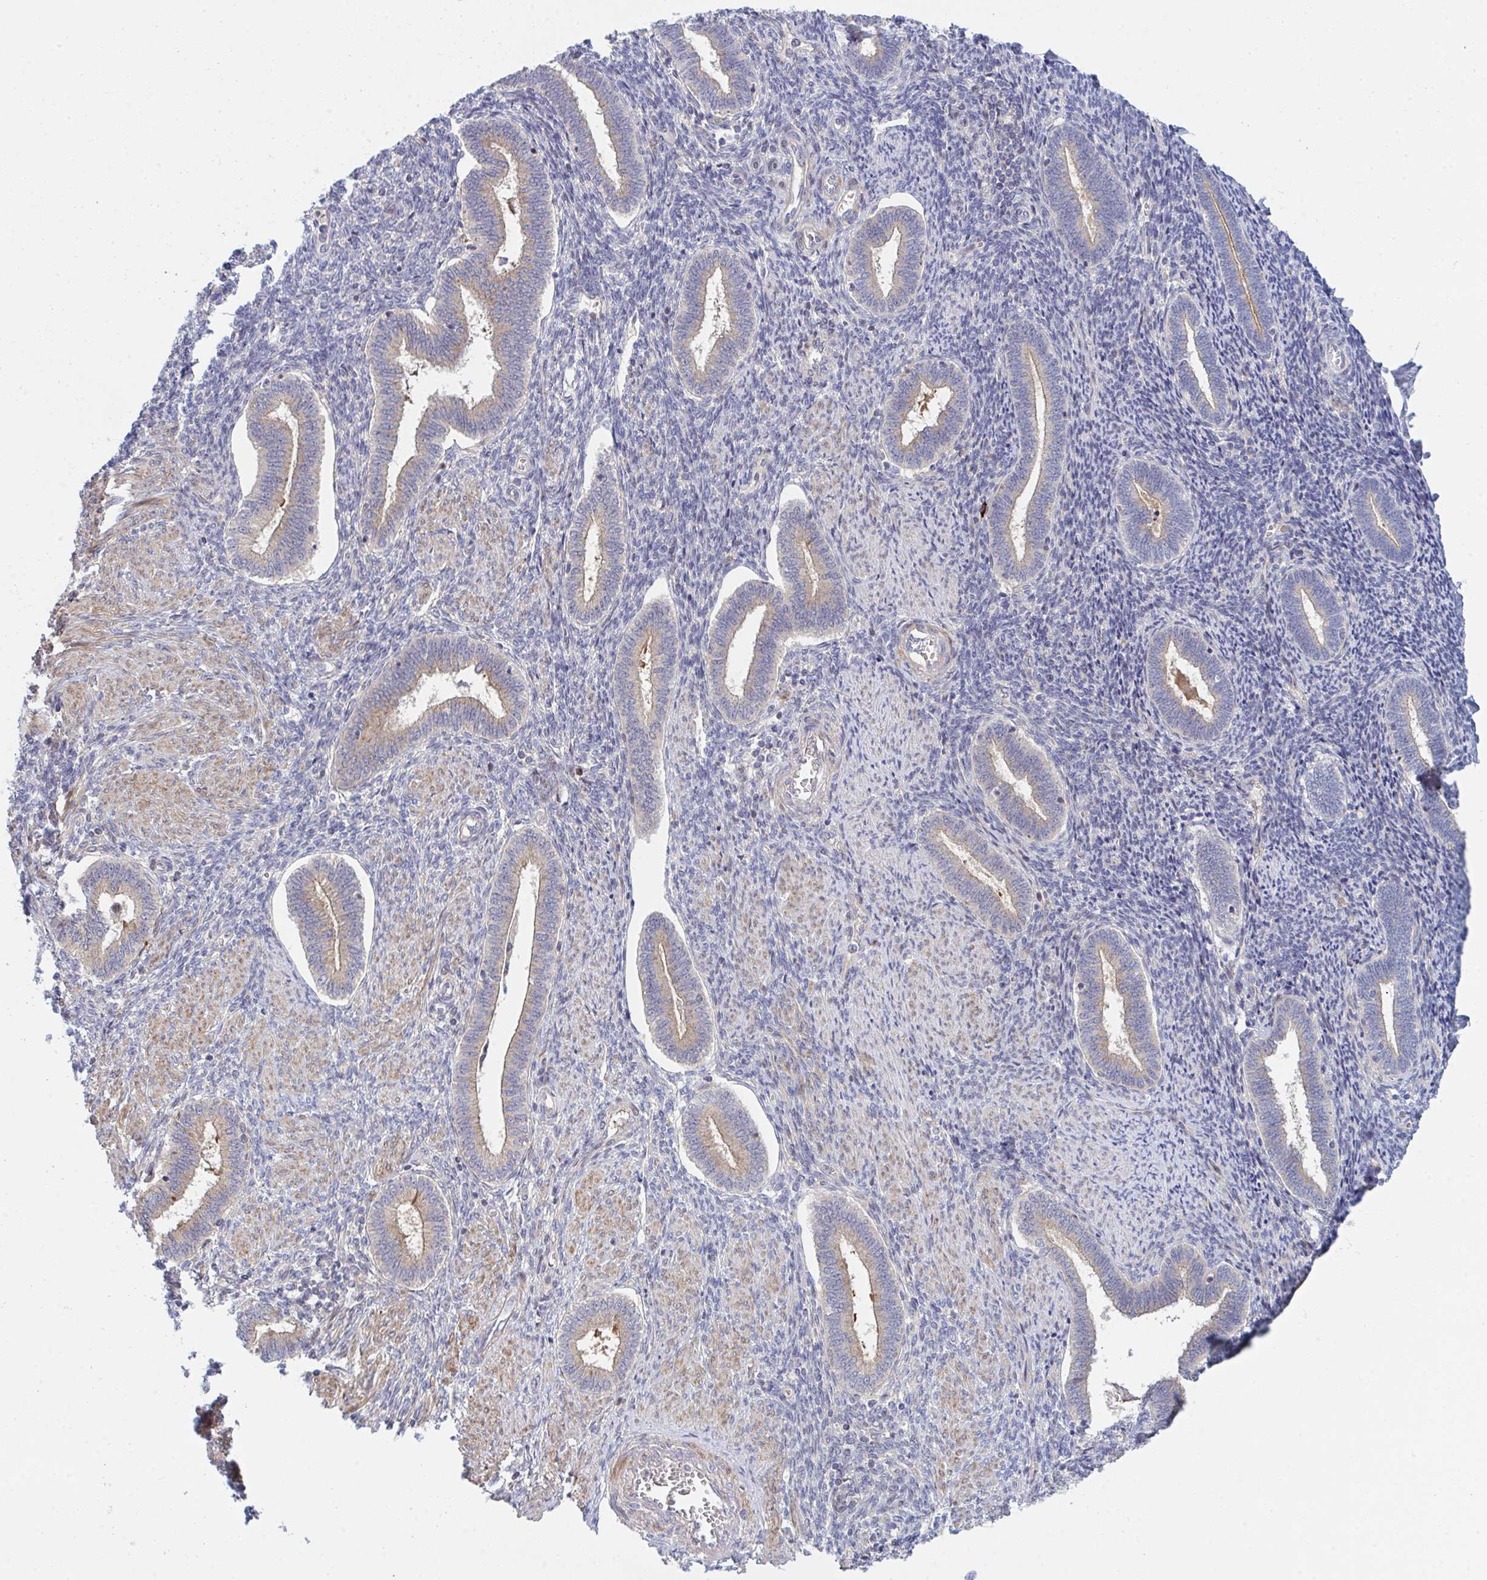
{"staining": {"intensity": "negative", "quantity": "none", "location": "none"}, "tissue": "endometrium", "cell_type": "Cells in endometrial stroma", "image_type": "normal", "snomed": [{"axis": "morphology", "description": "Normal tissue, NOS"}, {"axis": "topography", "description": "Endometrium"}], "caption": "DAB immunohistochemical staining of benign endometrium exhibits no significant expression in cells in endometrial stroma.", "gene": "TNFSF4", "patient": {"sex": "female", "age": 42}}